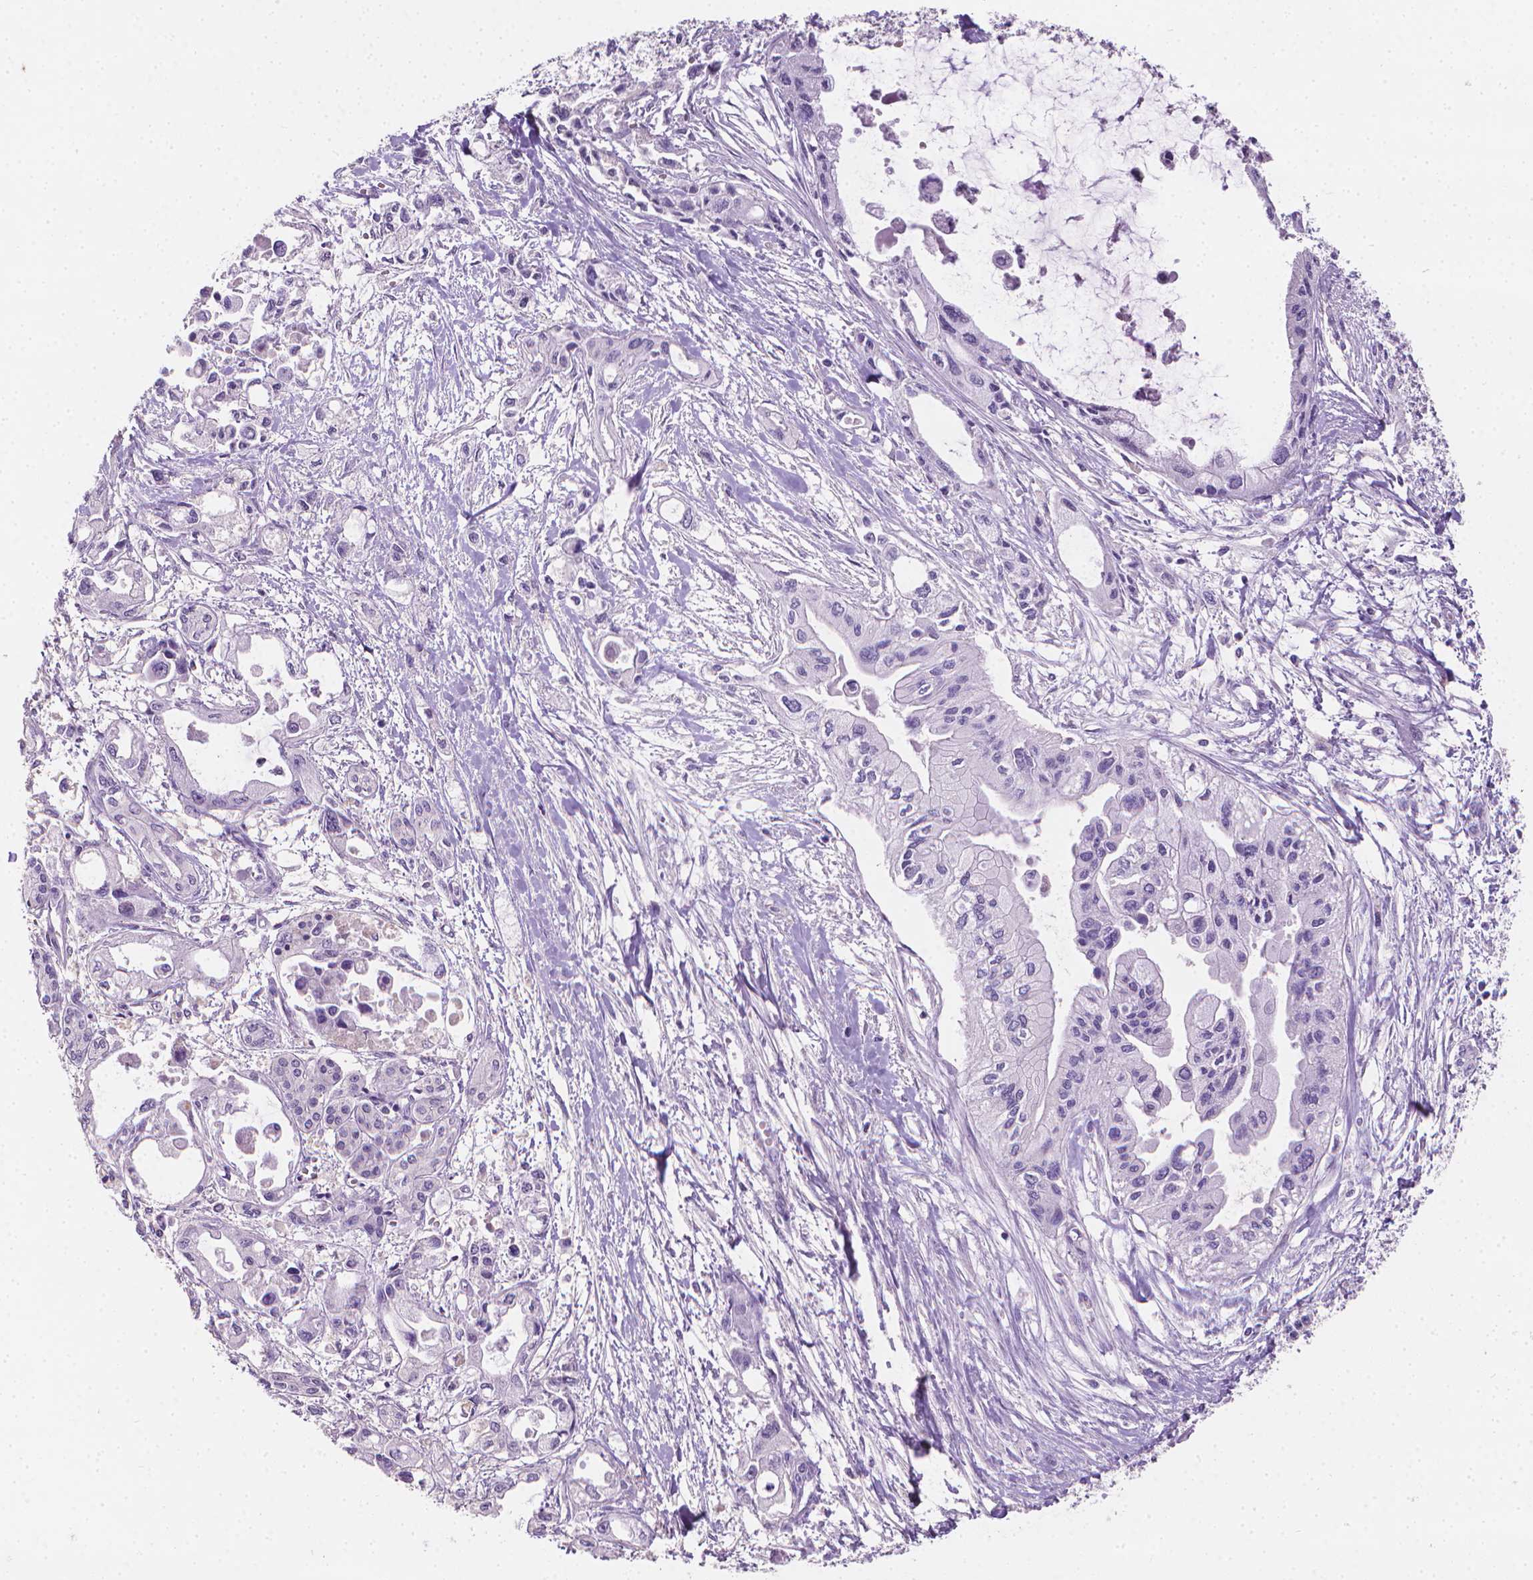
{"staining": {"intensity": "negative", "quantity": "none", "location": "none"}, "tissue": "pancreatic cancer", "cell_type": "Tumor cells", "image_type": "cancer", "snomed": [{"axis": "morphology", "description": "Adenocarcinoma, NOS"}, {"axis": "topography", "description": "Pancreas"}], "caption": "Protein analysis of pancreatic adenocarcinoma shows no significant expression in tumor cells.", "gene": "TNNI2", "patient": {"sex": "female", "age": 61}}